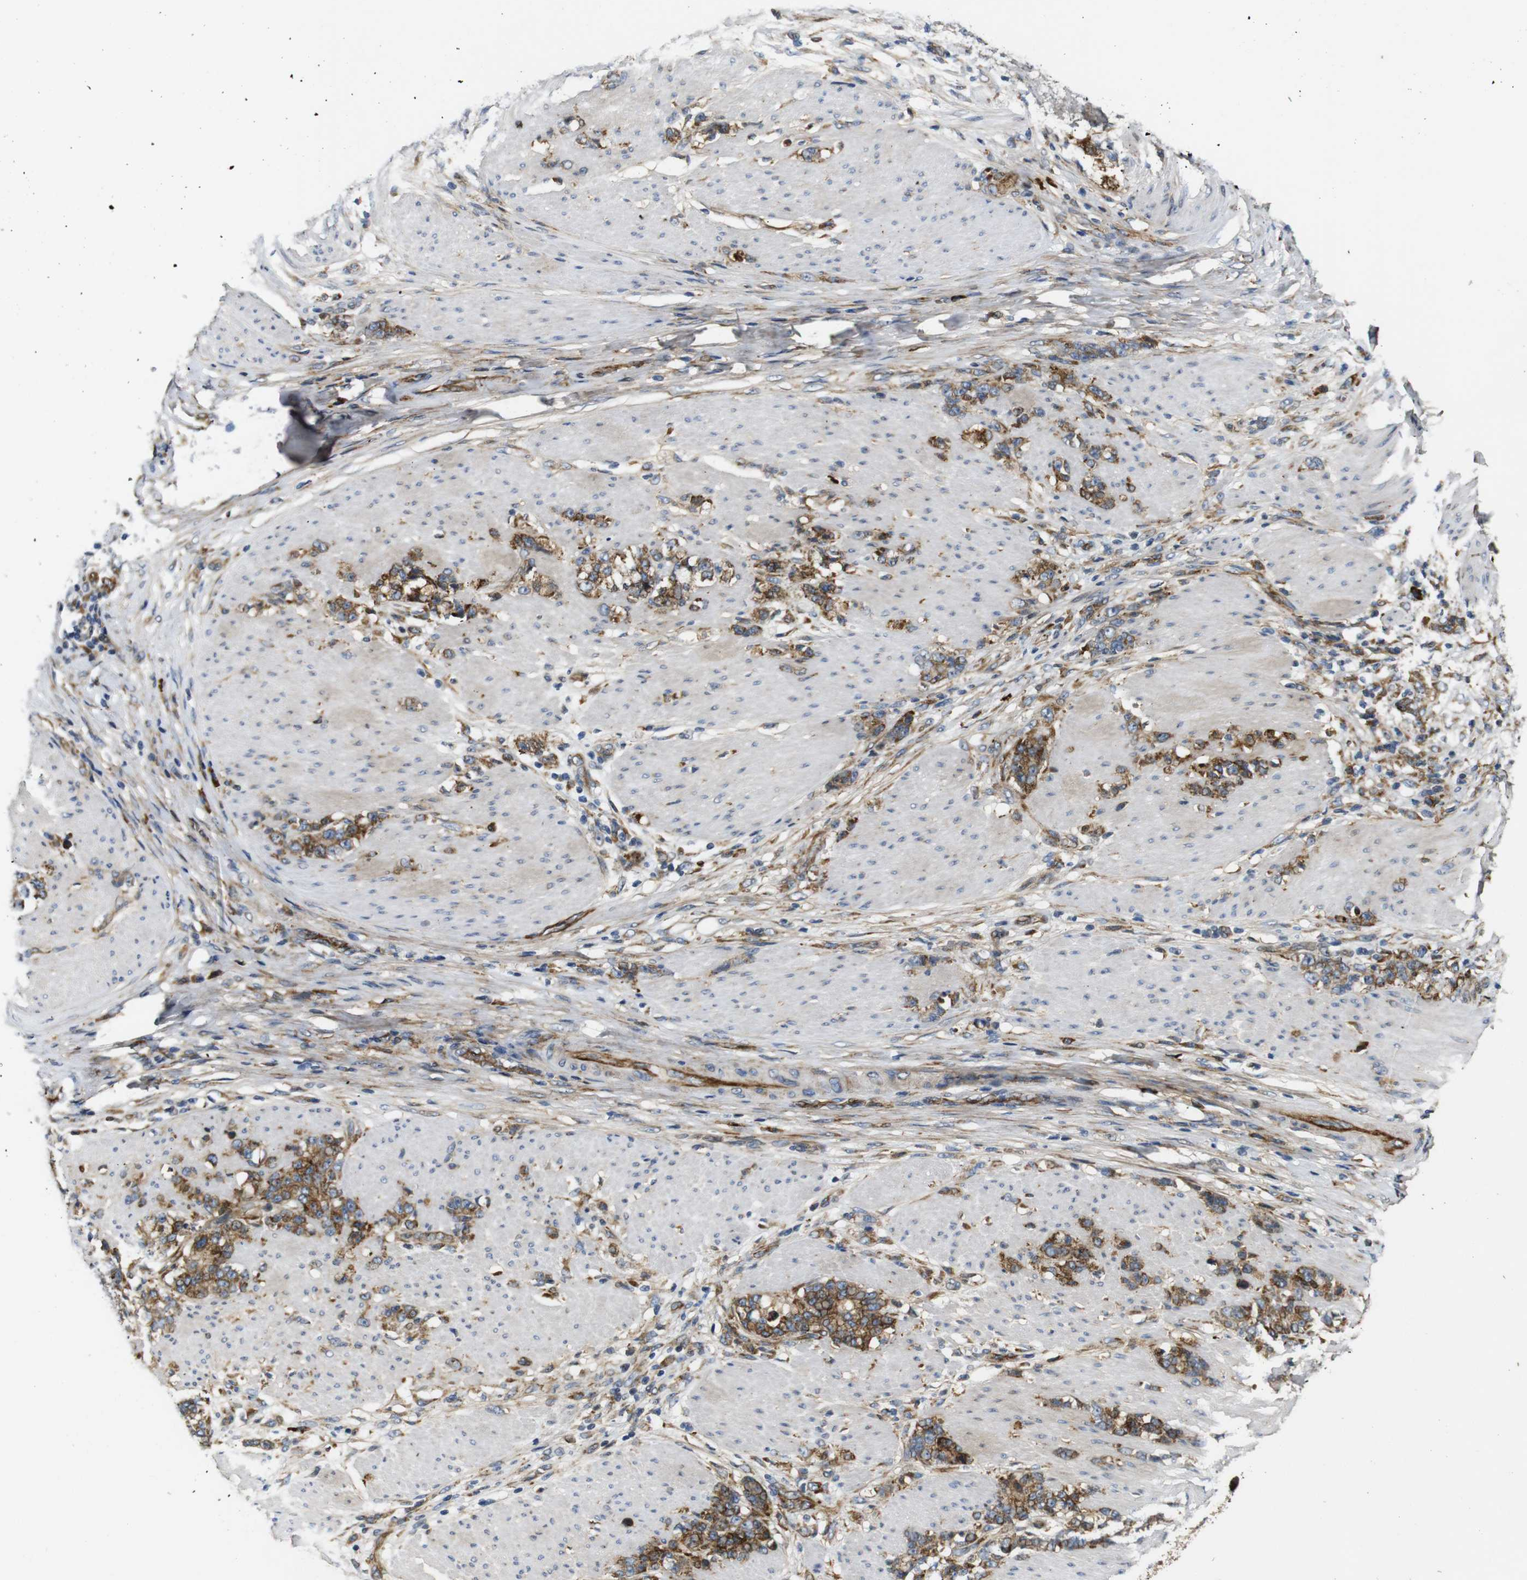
{"staining": {"intensity": "moderate", "quantity": ">75%", "location": "cytoplasmic/membranous"}, "tissue": "stomach cancer", "cell_type": "Tumor cells", "image_type": "cancer", "snomed": [{"axis": "morphology", "description": "Adenocarcinoma, NOS"}, {"axis": "topography", "description": "Stomach, lower"}], "caption": "Stomach adenocarcinoma stained with a brown dye demonstrates moderate cytoplasmic/membranous positive expression in about >75% of tumor cells.", "gene": "UBE2G2", "patient": {"sex": "male", "age": 88}}